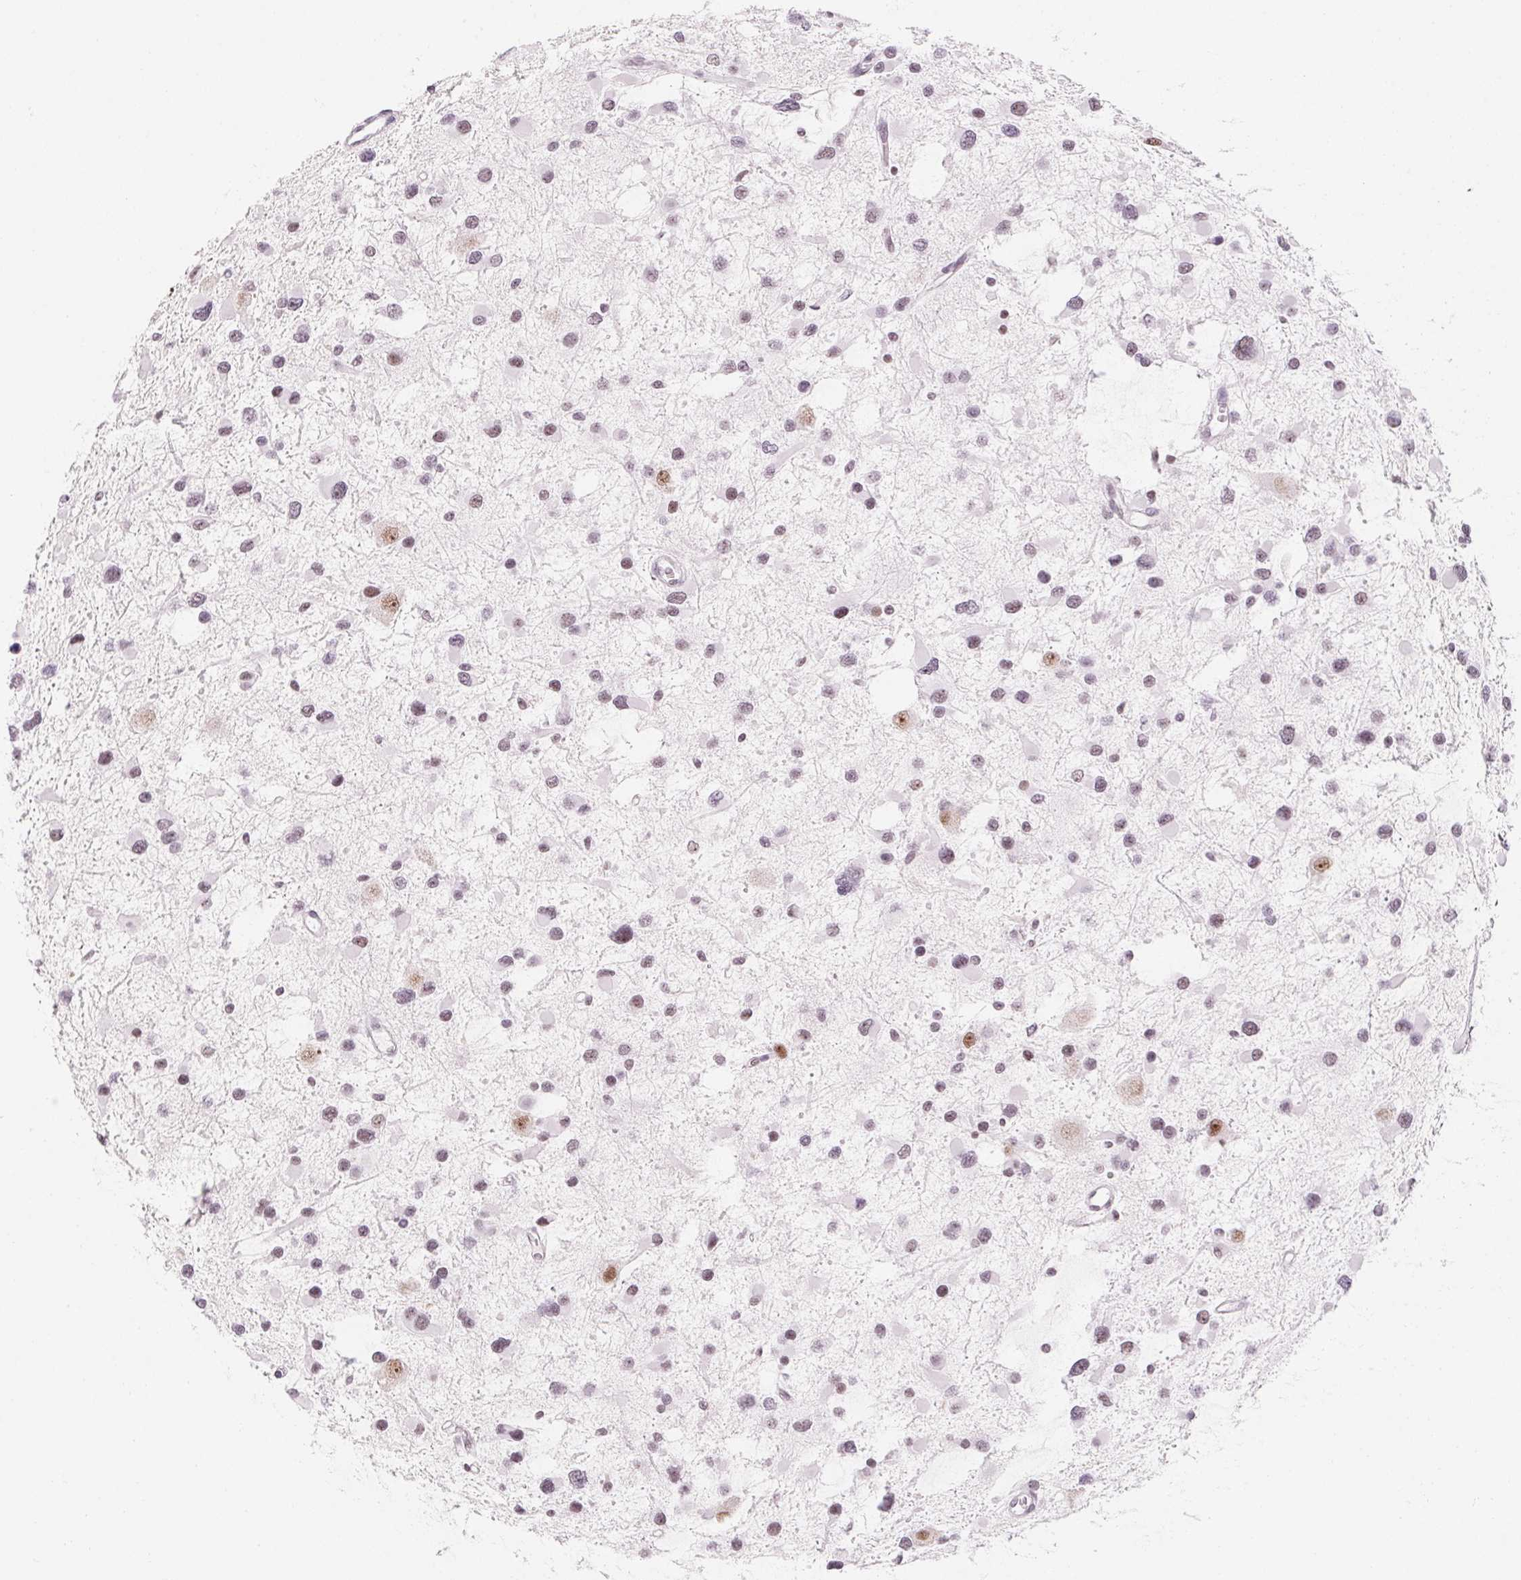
{"staining": {"intensity": "negative", "quantity": "none", "location": "none"}, "tissue": "glioma", "cell_type": "Tumor cells", "image_type": "cancer", "snomed": [{"axis": "morphology", "description": "Glioma, malignant, Low grade"}, {"axis": "topography", "description": "Brain"}], "caption": "The photomicrograph demonstrates no staining of tumor cells in malignant glioma (low-grade).", "gene": "ZIC4", "patient": {"sex": "female", "age": 32}}